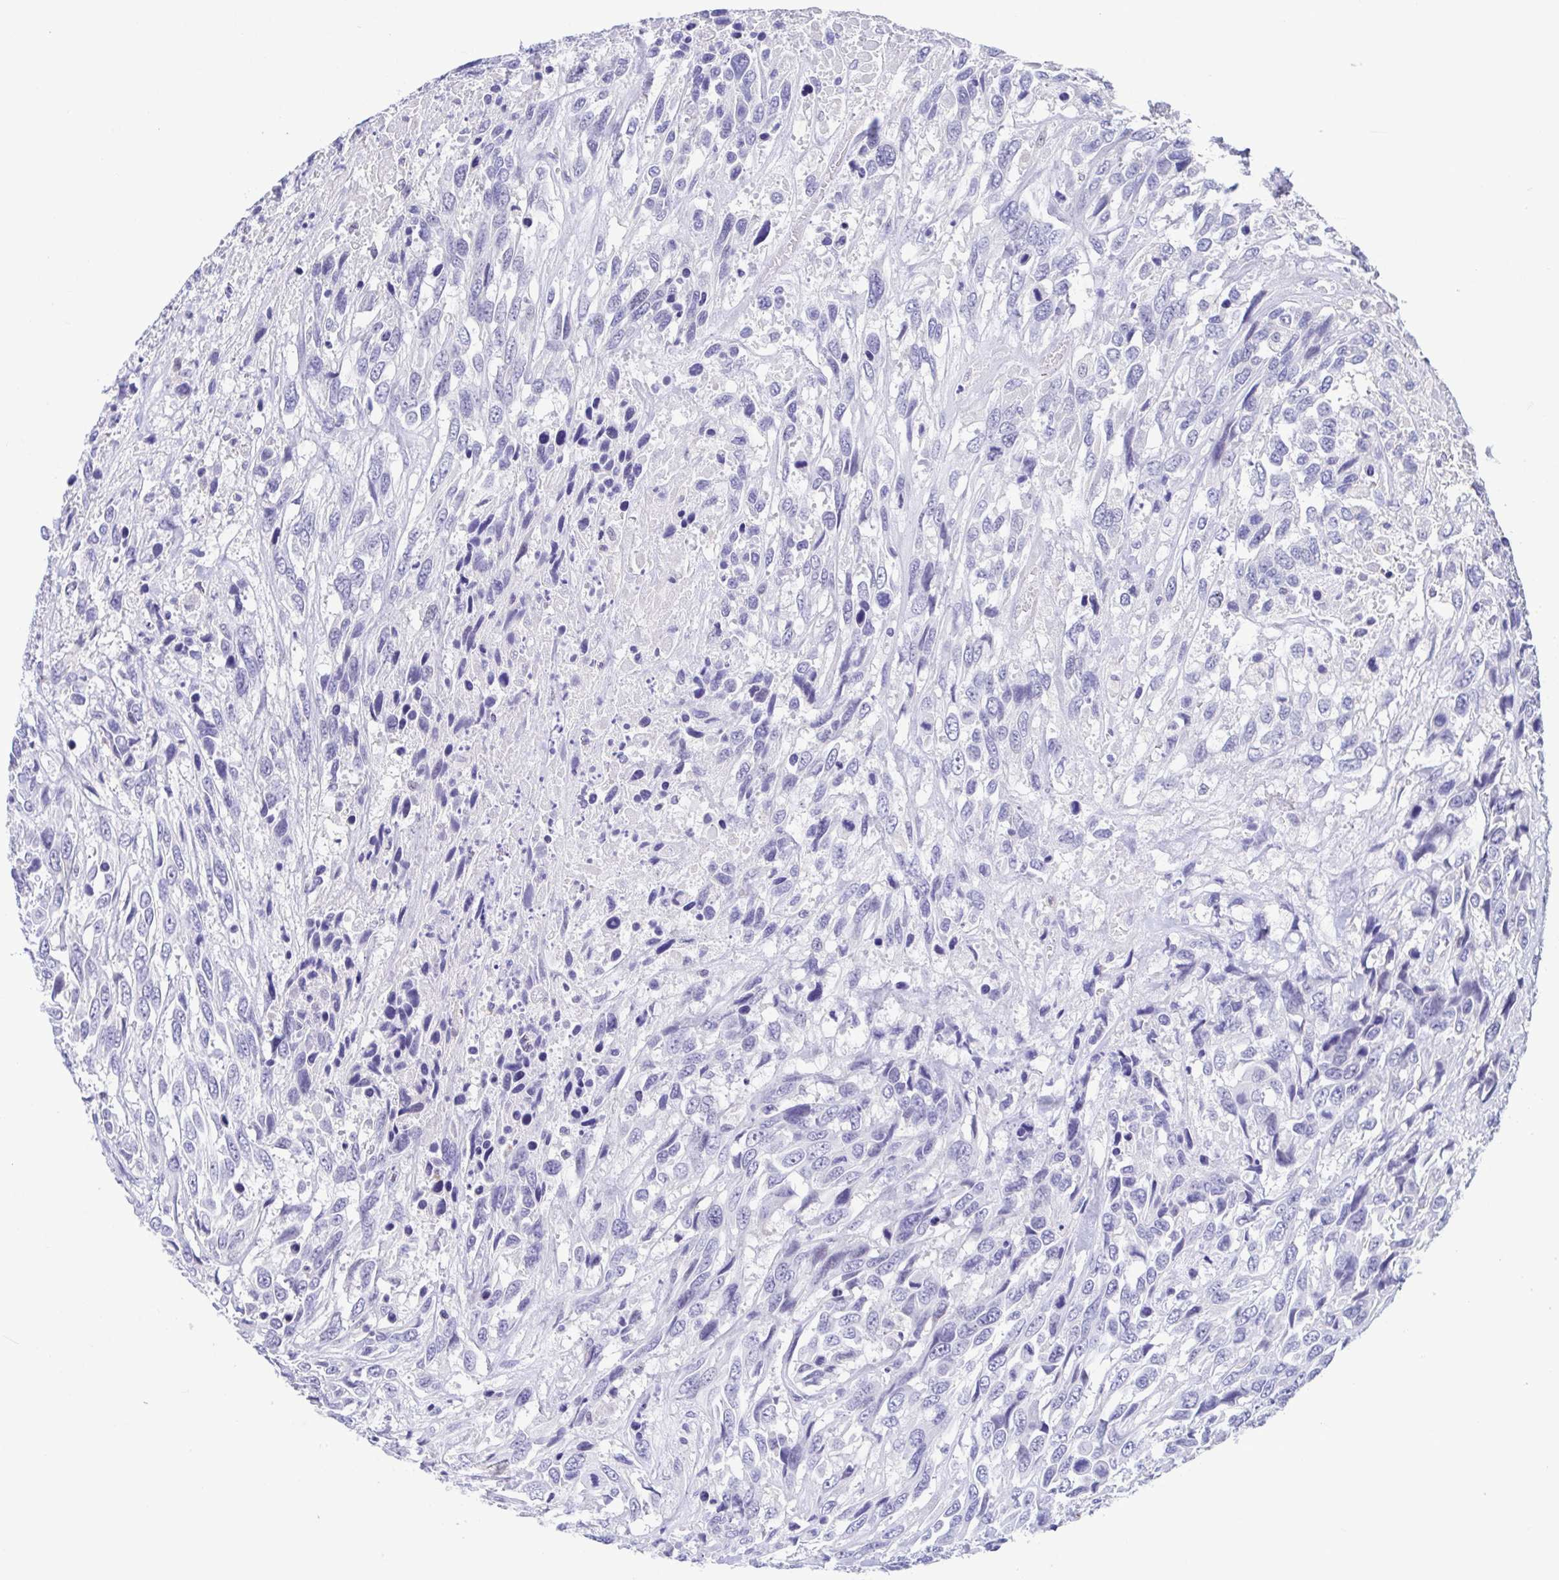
{"staining": {"intensity": "negative", "quantity": "none", "location": "none"}, "tissue": "urothelial cancer", "cell_type": "Tumor cells", "image_type": "cancer", "snomed": [{"axis": "morphology", "description": "Urothelial carcinoma, High grade"}, {"axis": "topography", "description": "Urinary bladder"}], "caption": "Tumor cells show no significant expression in urothelial carcinoma (high-grade).", "gene": "PERM1", "patient": {"sex": "female", "age": 70}}